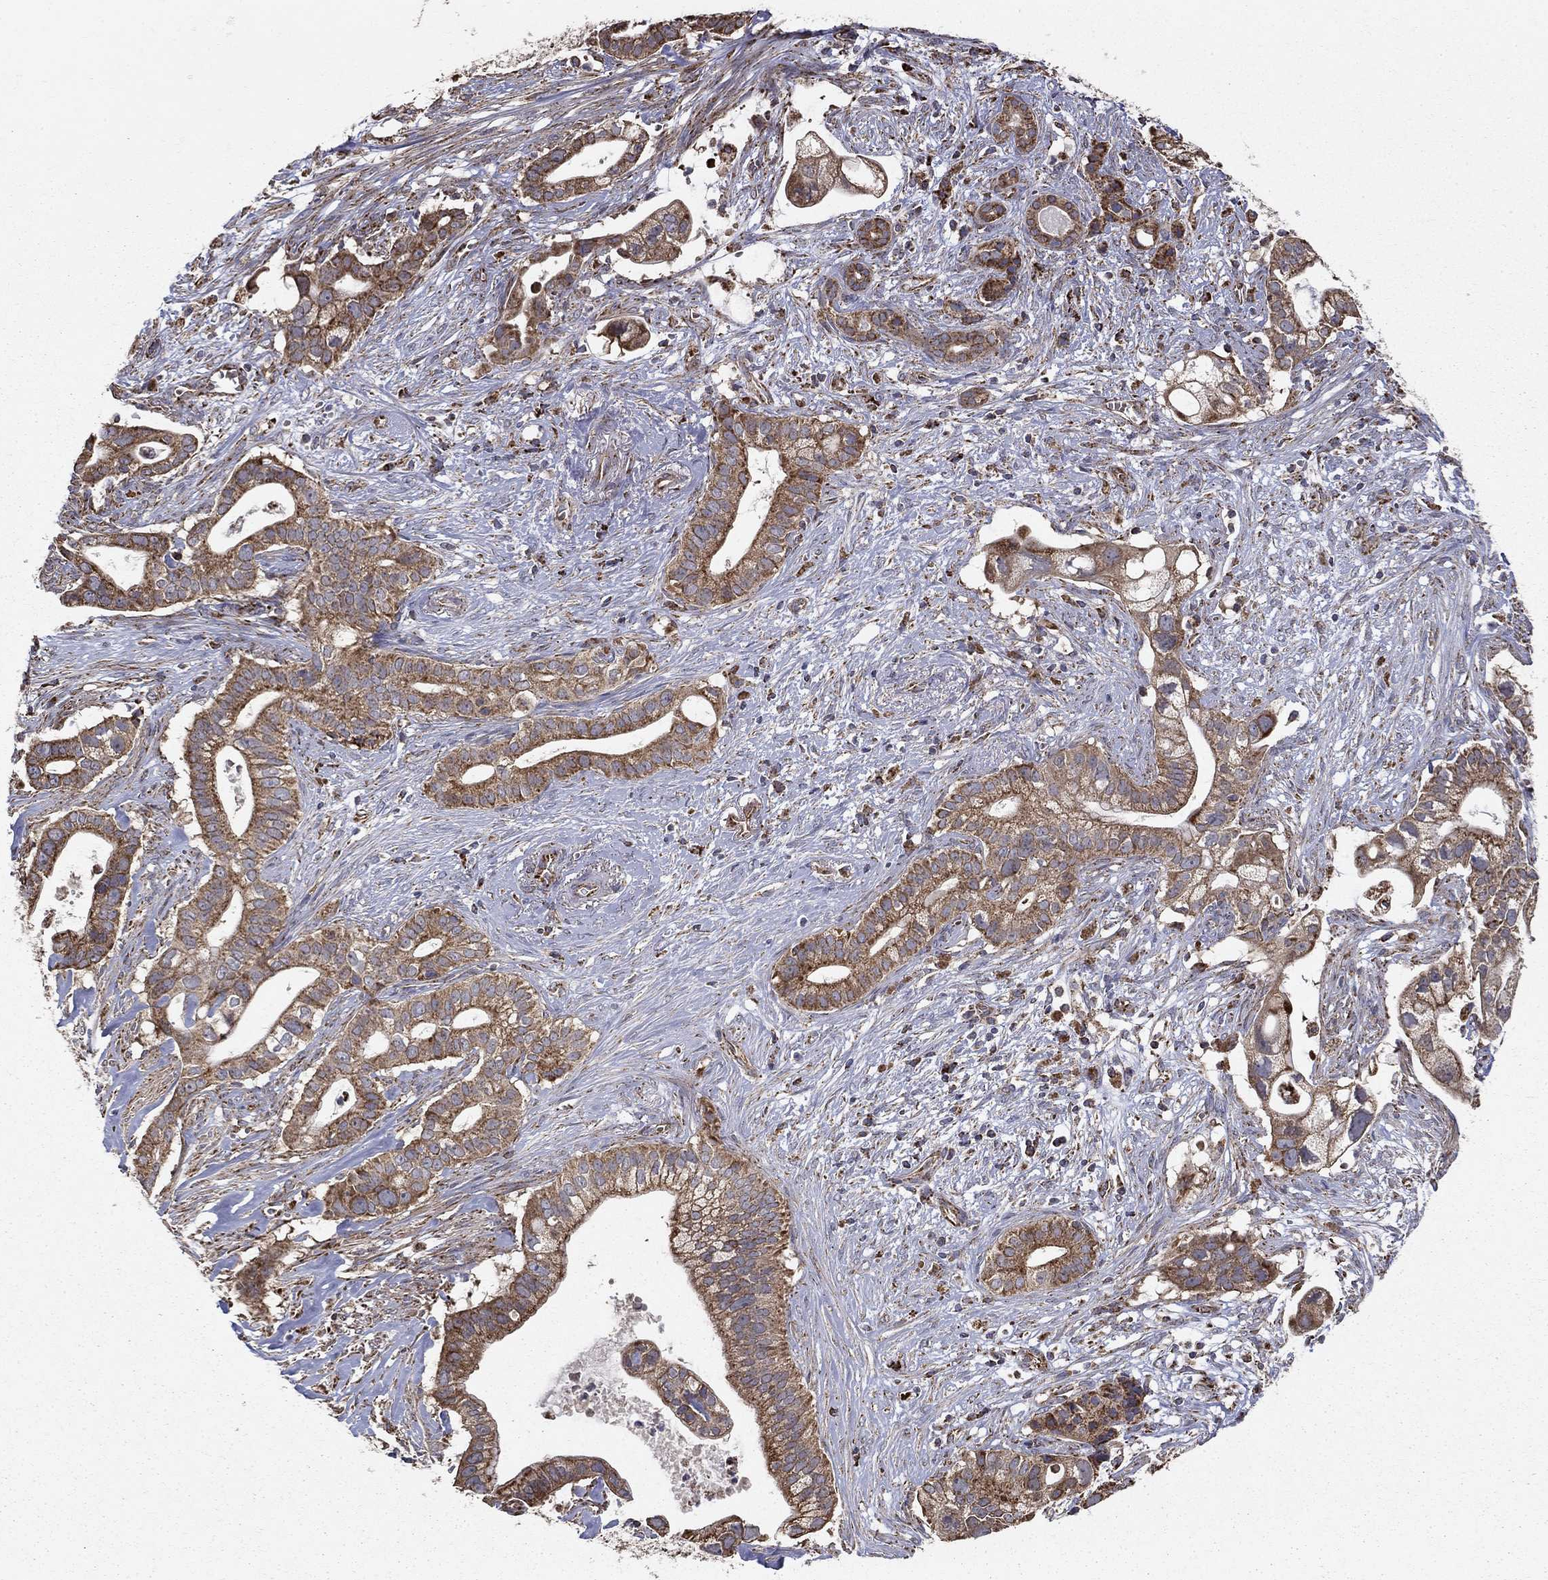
{"staining": {"intensity": "strong", "quantity": "25%-75%", "location": "cytoplasmic/membranous"}, "tissue": "pancreatic cancer", "cell_type": "Tumor cells", "image_type": "cancer", "snomed": [{"axis": "morphology", "description": "Adenocarcinoma, NOS"}, {"axis": "topography", "description": "Pancreas"}], "caption": "The immunohistochemical stain shows strong cytoplasmic/membranous staining in tumor cells of pancreatic adenocarcinoma tissue.", "gene": "NDUFS8", "patient": {"sex": "male", "age": 61}}